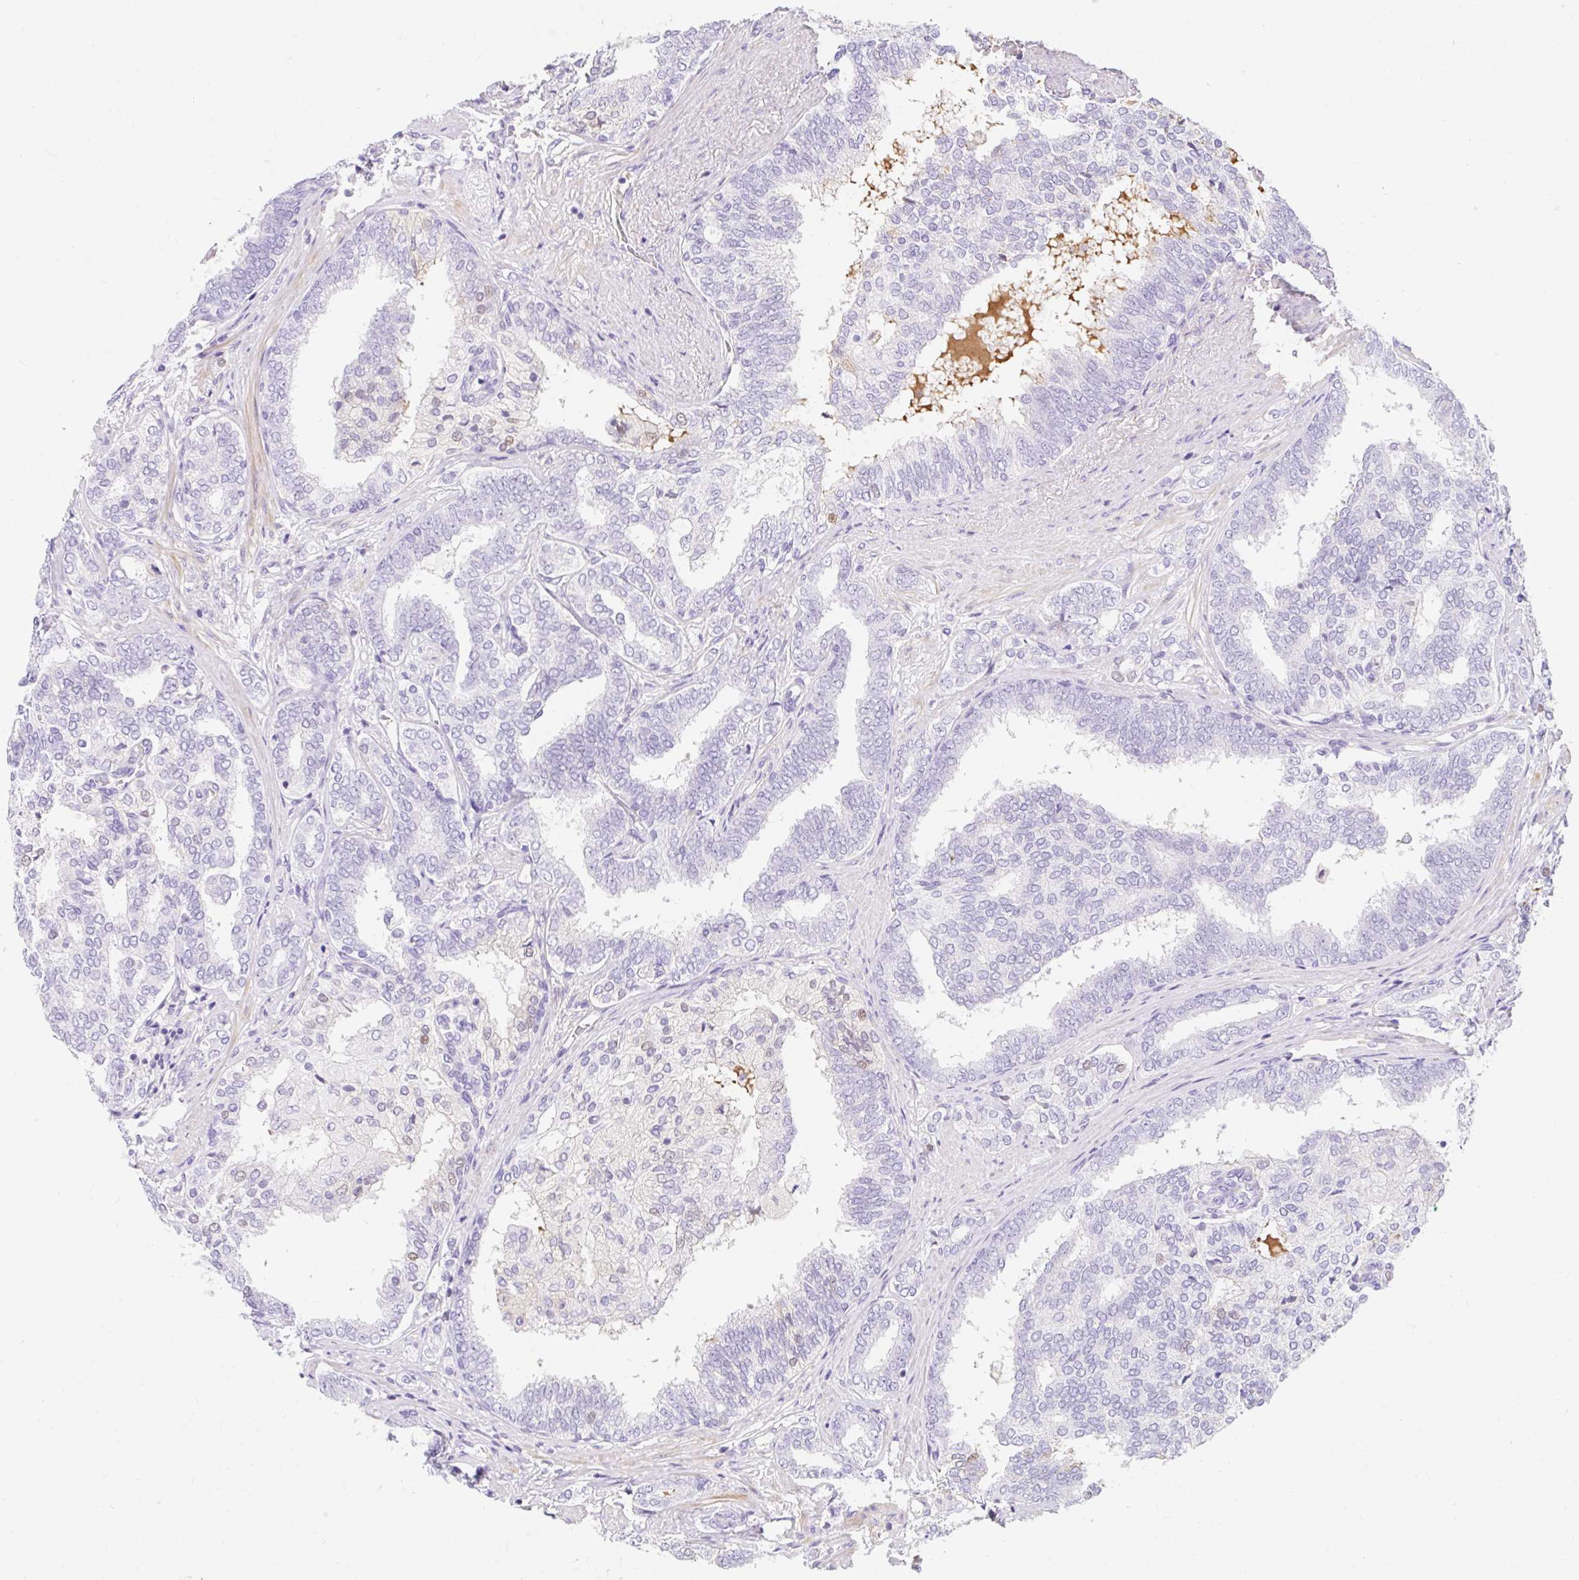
{"staining": {"intensity": "negative", "quantity": "none", "location": "none"}, "tissue": "prostate cancer", "cell_type": "Tumor cells", "image_type": "cancer", "snomed": [{"axis": "morphology", "description": "Adenocarcinoma, High grade"}, {"axis": "topography", "description": "Prostate"}], "caption": "An immunohistochemistry (IHC) image of prostate cancer is shown. There is no staining in tumor cells of prostate cancer. The staining was performed using DAB to visualize the protein expression in brown, while the nuclei were stained in blue with hematoxylin (Magnification: 20x).", "gene": "SLC28A1", "patient": {"sex": "male", "age": 72}}